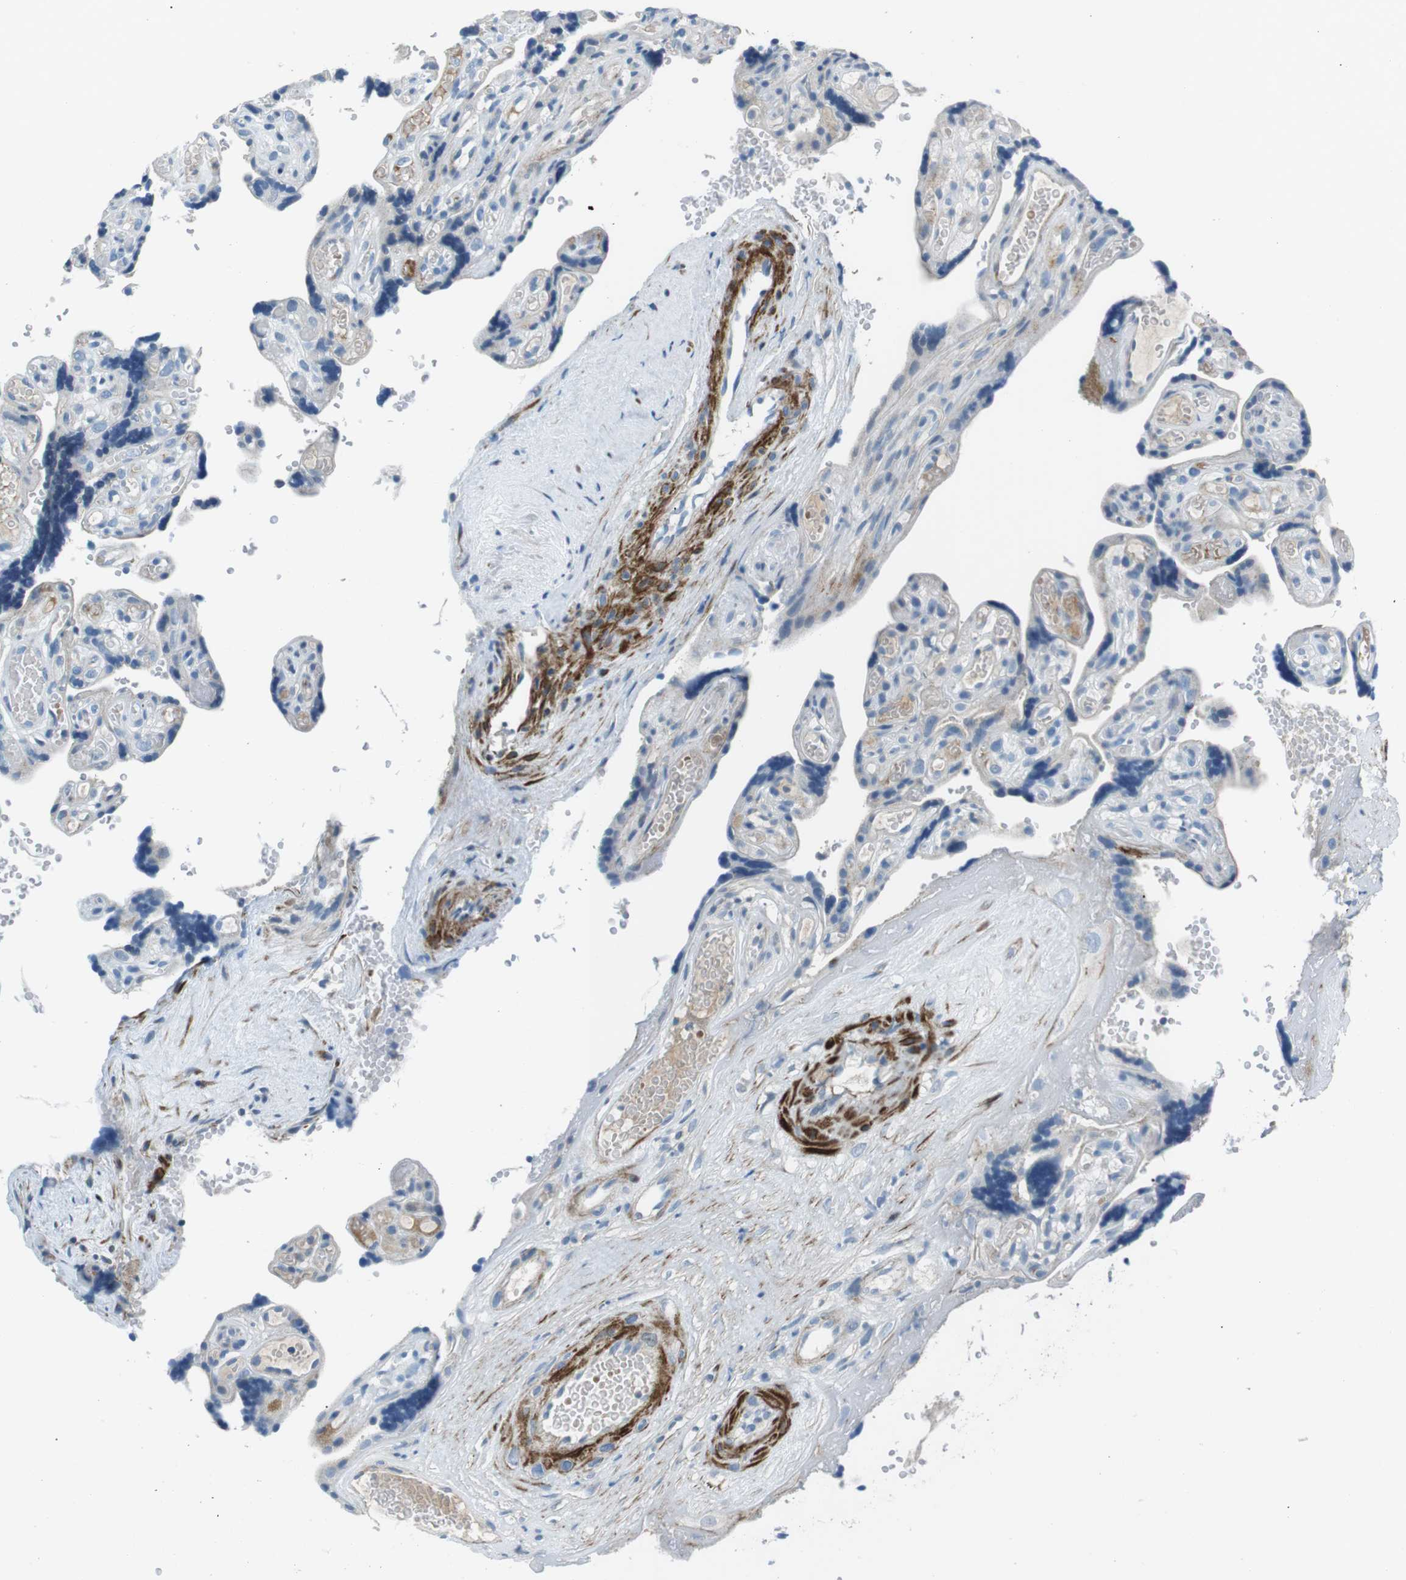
{"staining": {"intensity": "negative", "quantity": "none", "location": "none"}, "tissue": "placenta", "cell_type": "Decidual cells", "image_type": "normal", "snomed": [{"axis": "morphology", "description": "Normal tissue, NOS"}, {"axis": "topography", "description": "Placenta"}], "caption": "High power microscopy micrograph of an immunohistochemistry micrograph of benign placenta, revealing no significant expression in decidual cells. The staining is performed using DAB brown chromogen with nuclei counter-stained in using hematoxylin.", "gene": "ARVCF", "patient": {"sex": "female", "age": 30}}